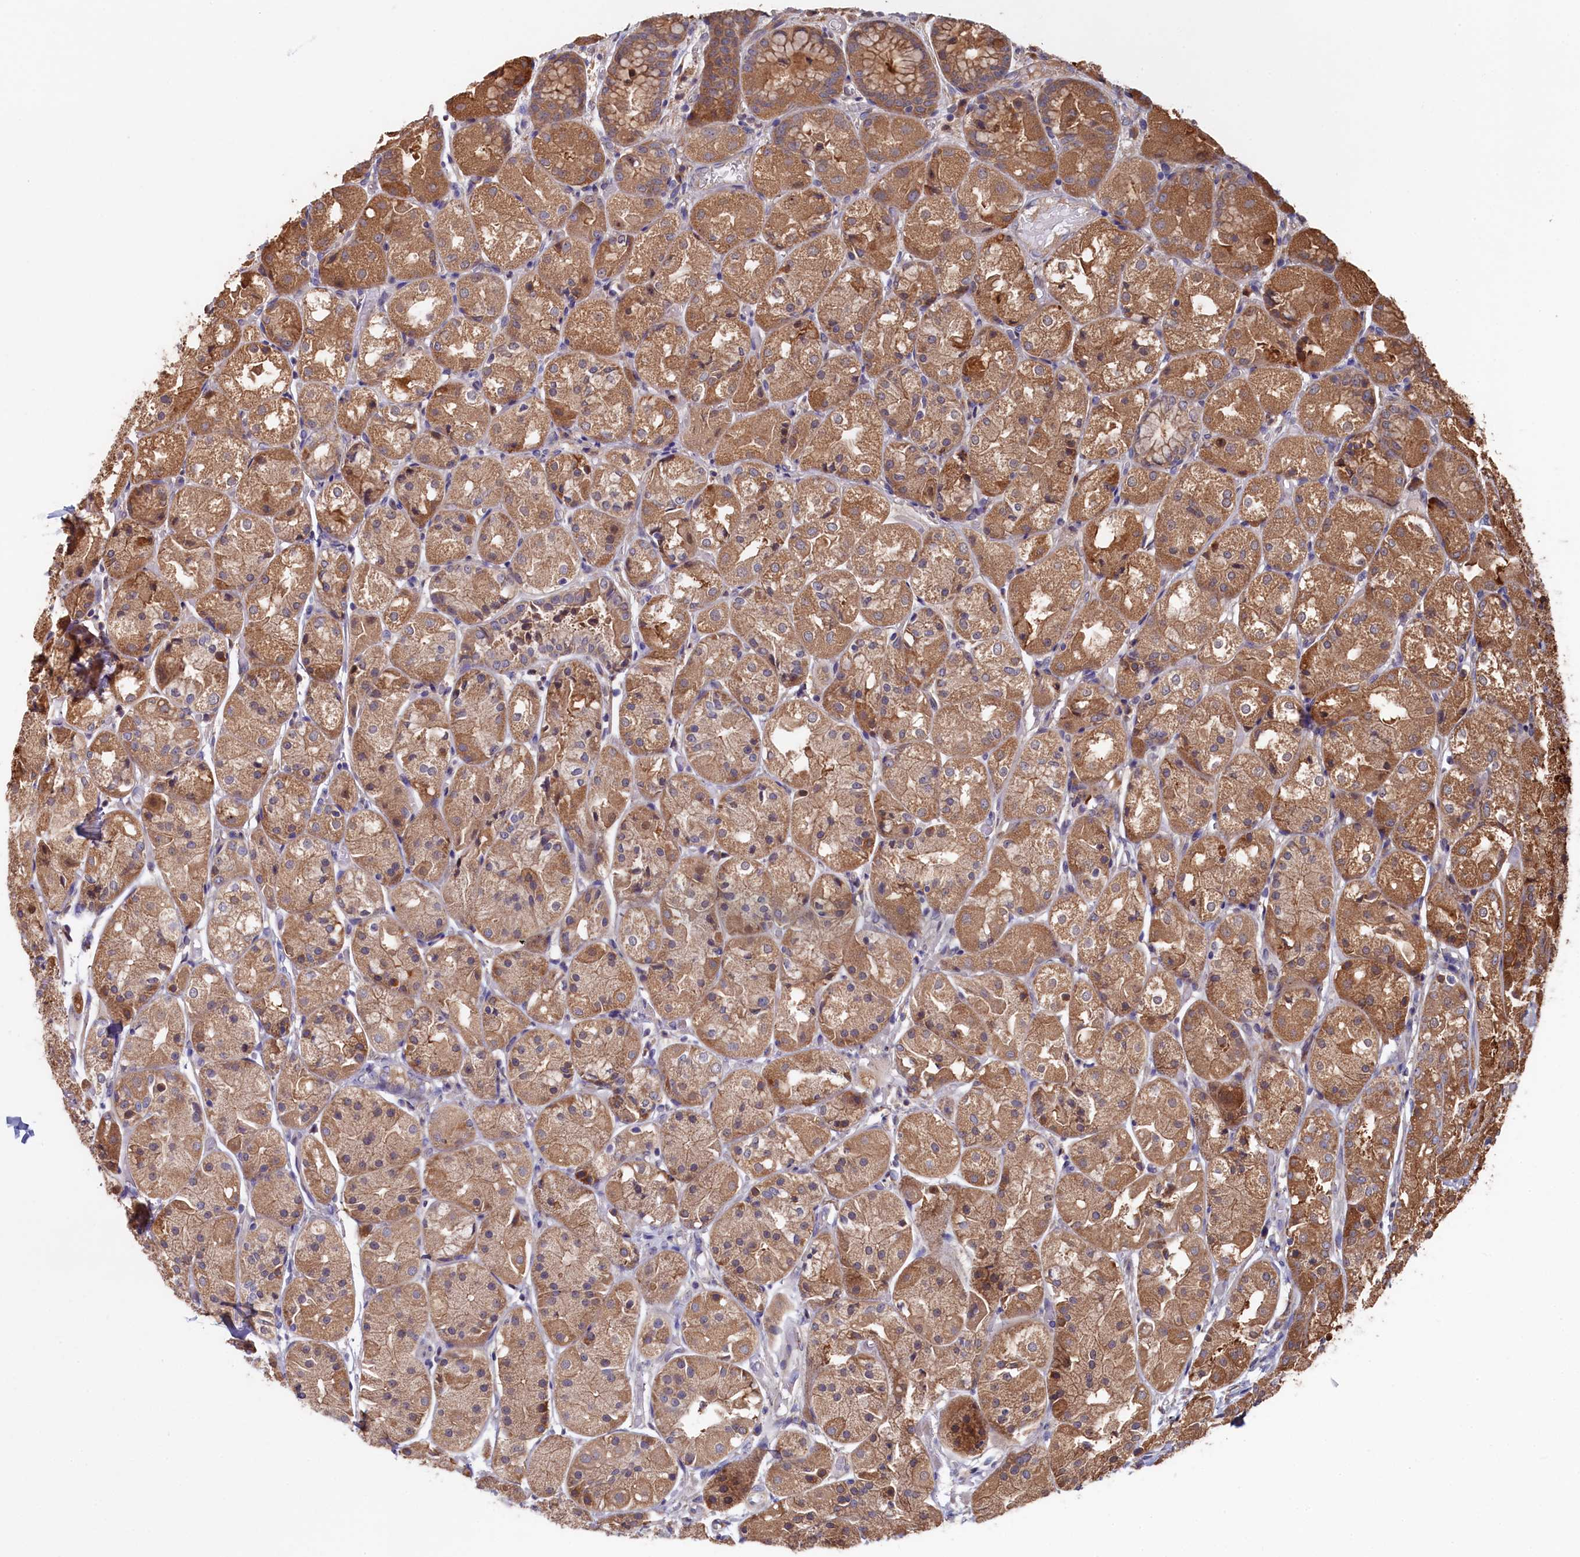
{"staining": {"intensity": "moderate", "quantity": ">75%", "location": "cytoplasmic/membranous"}, "tissue": "stomach", "cell_type": "Glandular cells", "image_type": "normal", "snomed": [{"axis": "morphology", "description": "Normal tissue, NOS"}, {"axis": "topography", "description": "Stomach, upper"}], "caption": "Brown immunohistochemical staining in normal human stomach demonstrates moderate cytoplasmic/membranous positivity in about >75% of glandular cells. The staining was performed using DAB (3,3'-diaminobenzidine) to visualize the protein expression in brown, while the nuclei were stained in blue with hematoxylin (Magnification: 20x).", "gene": "SLC12A4", "patient": {"sex": "male", "age": 72}}